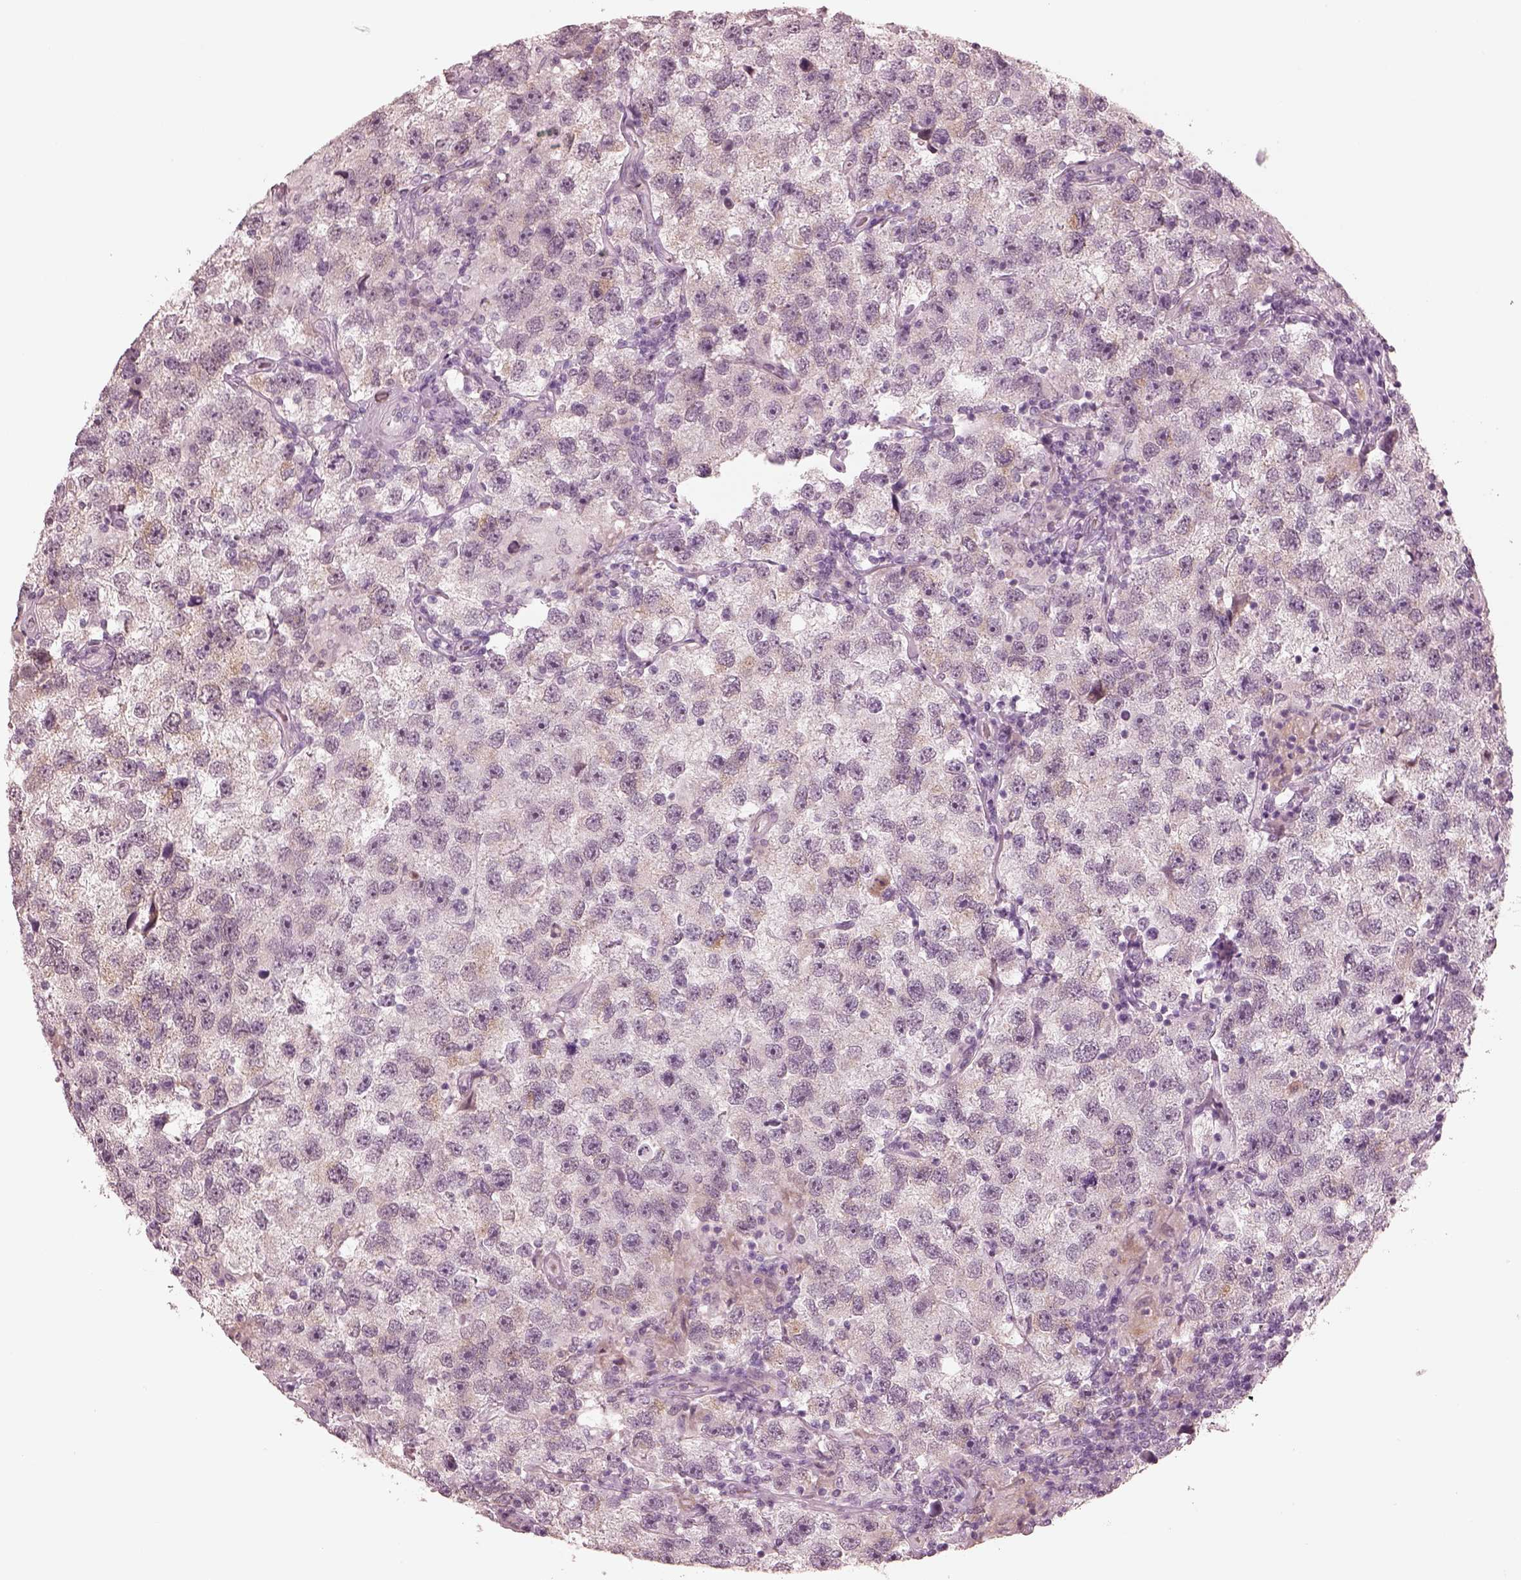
{"staining": {"intensity": "weak", "quantity": "25%-75%", "location": "cytoplasmic/membranous"}, "tissue": "testis cancer", "cell_type": "Tumor cells", "image_type": "cancer", "snomed": [{"axis": "morphology", "description": "Seminoma, NOS"}, {"axis": "topography", "description": "Testis"}], "caption": "About 25%-75% of tumor cells in human seminoma (testis) reveal weak cytoplasmic/membranous protein positivity as visualized by brown immunohistochemical staining.", "gene": "KCNA2", "patient": {"sex": "male", "age": 26}}